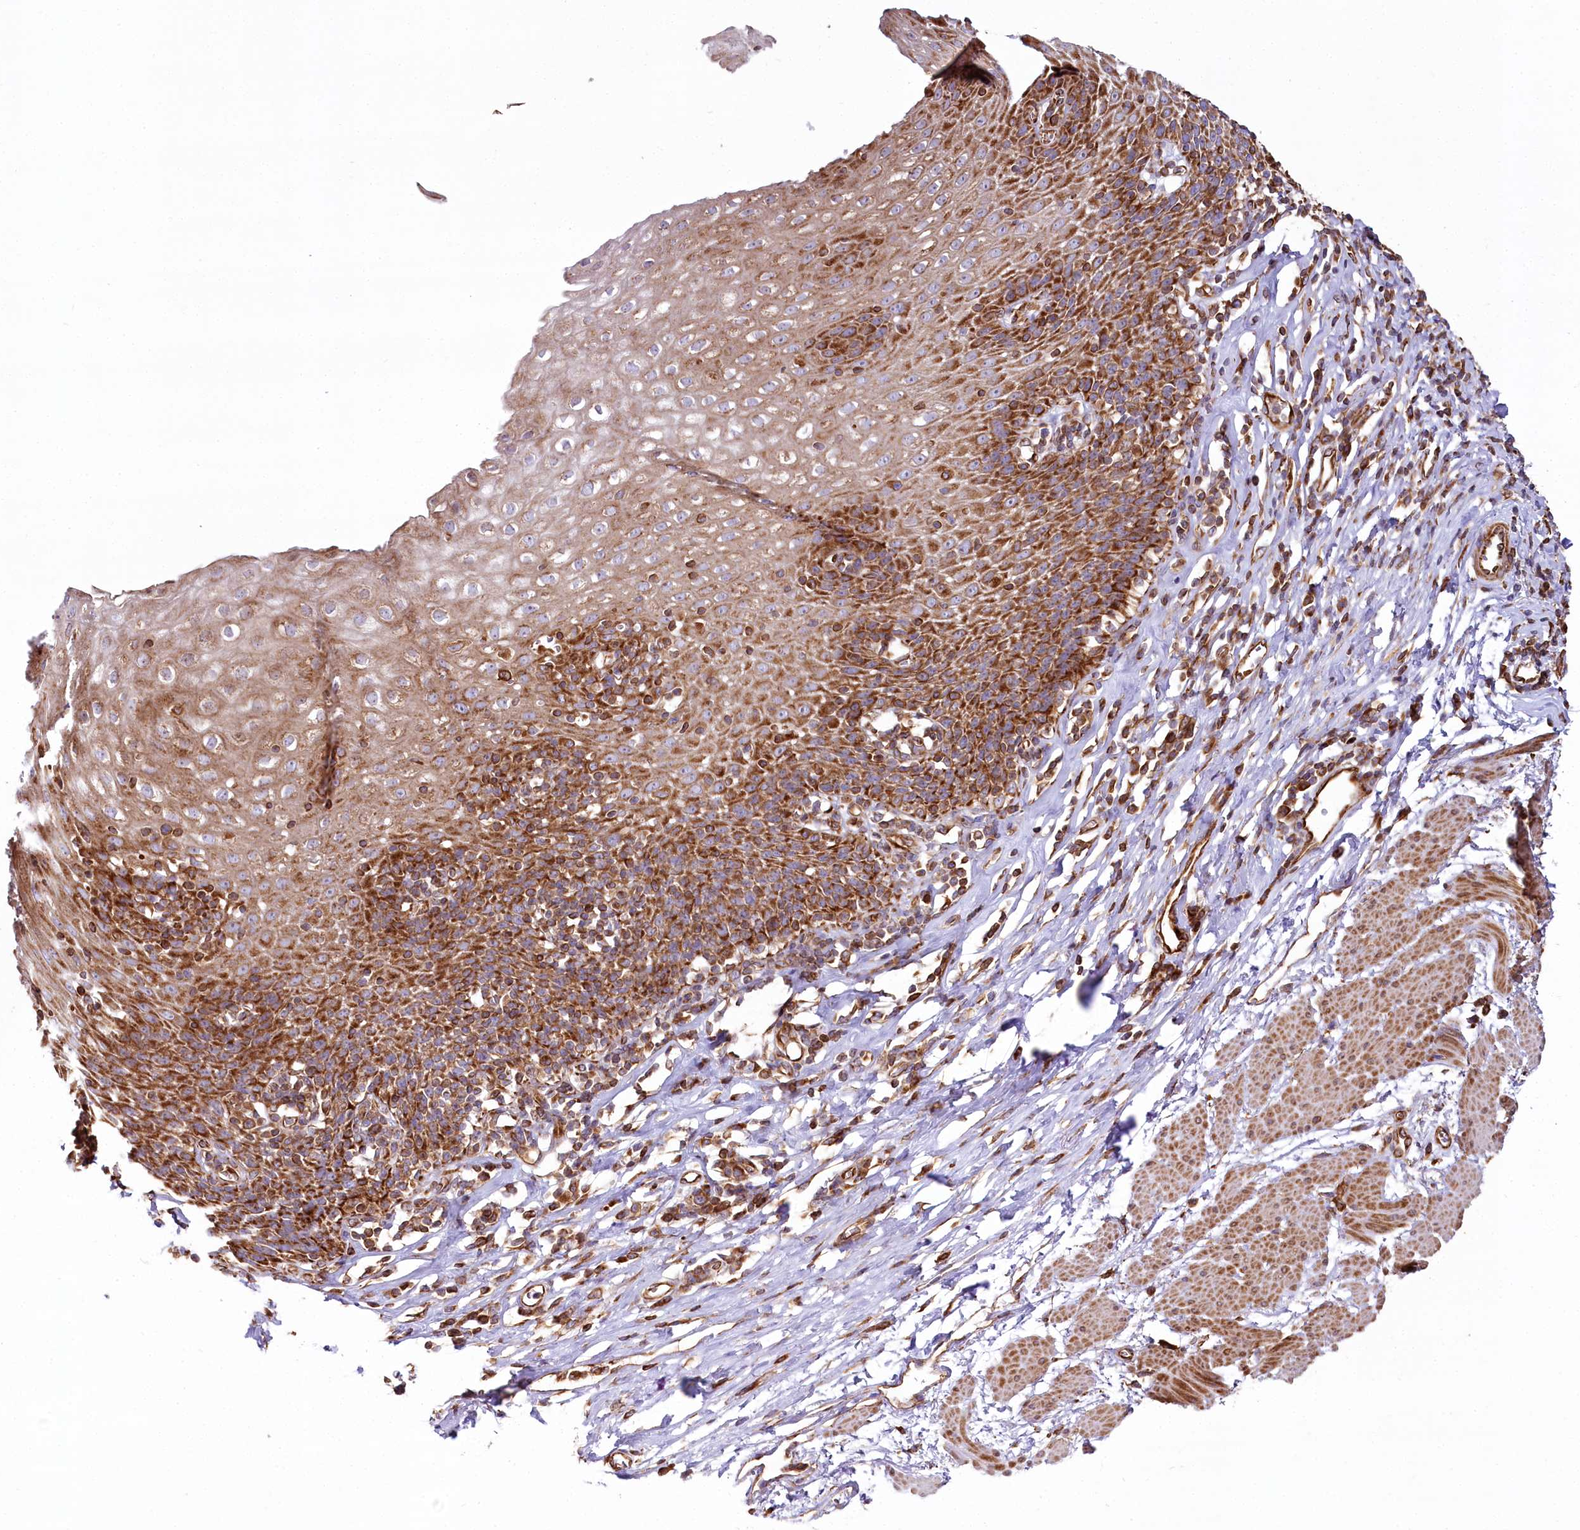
{"staining": {"intensity": "strong", "quantity": "25%-75%", "location": "cytoplasmic/membranous"}, "tissue": "esophagus", "cell_type": "Squamous epithelial cells", "image_type": "normal", "snomed": [{"axis": "morphology", "description": "Normal tissue, NOS"}, {"axis": "topography", "description": "Esophagus"}], "caption": "Brown immunohistochemical staining in benign human esophagus displays strong cytoplasmic/membranous expression in approximately 25%-75% of squamous epithelial cells.", "gene": "THUMPD3", "patient": {"sex": "female", "age": 61}}